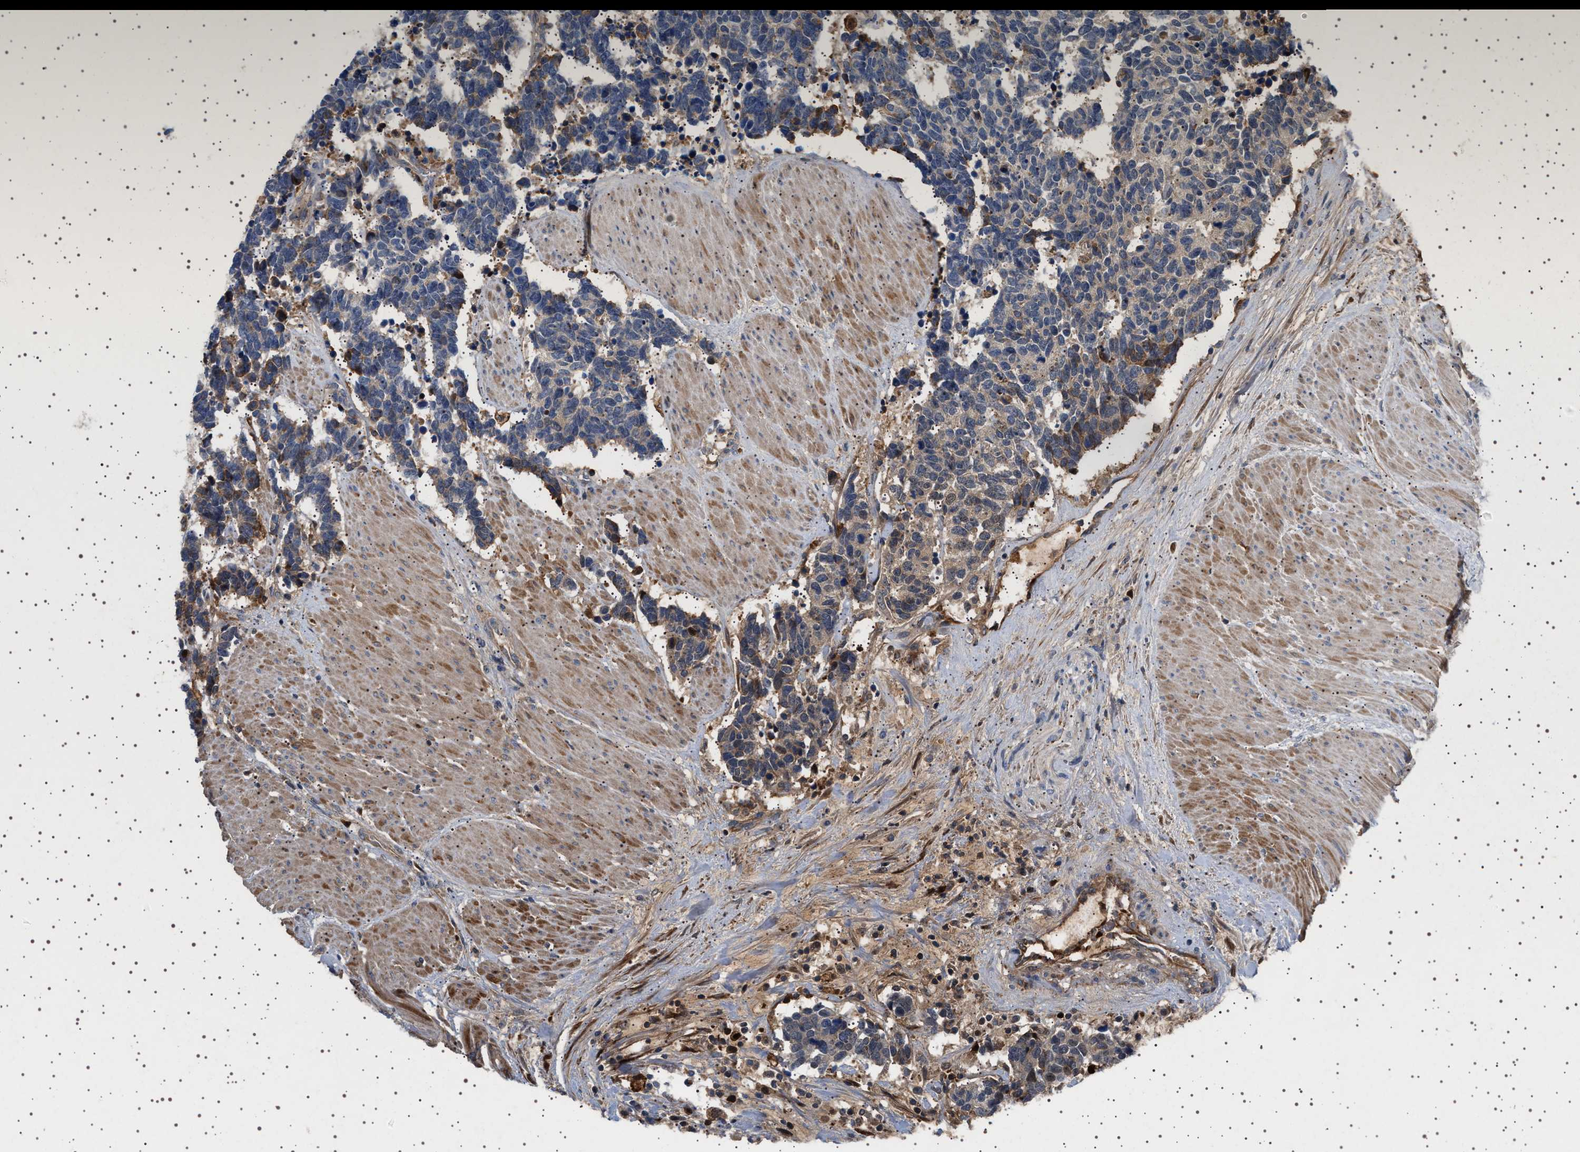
{"staining": {"intensity": "strong", "quantity": "<25%", "location": "cytoplasmic/membranous"}, "tissue": "carcinoid", "cell_type": "Tumor cells", "image_type": "cancer", "snomed": [{"axis": "morphology", "description": "Carcinoma, NOS"}, {"axis": "morphology", "description": "Carcinoid, malignant, NOS"}, {"axis": "topography", "description": "Urinary bladder"}], "caption": "Brown immunohistochemical staining in human carcinoma shows strong cytoplasmic/membranous positivity in approximately <25% of tumor cells.", "gene": "FICD", "patient": {"sex": "male", "age": 57}}